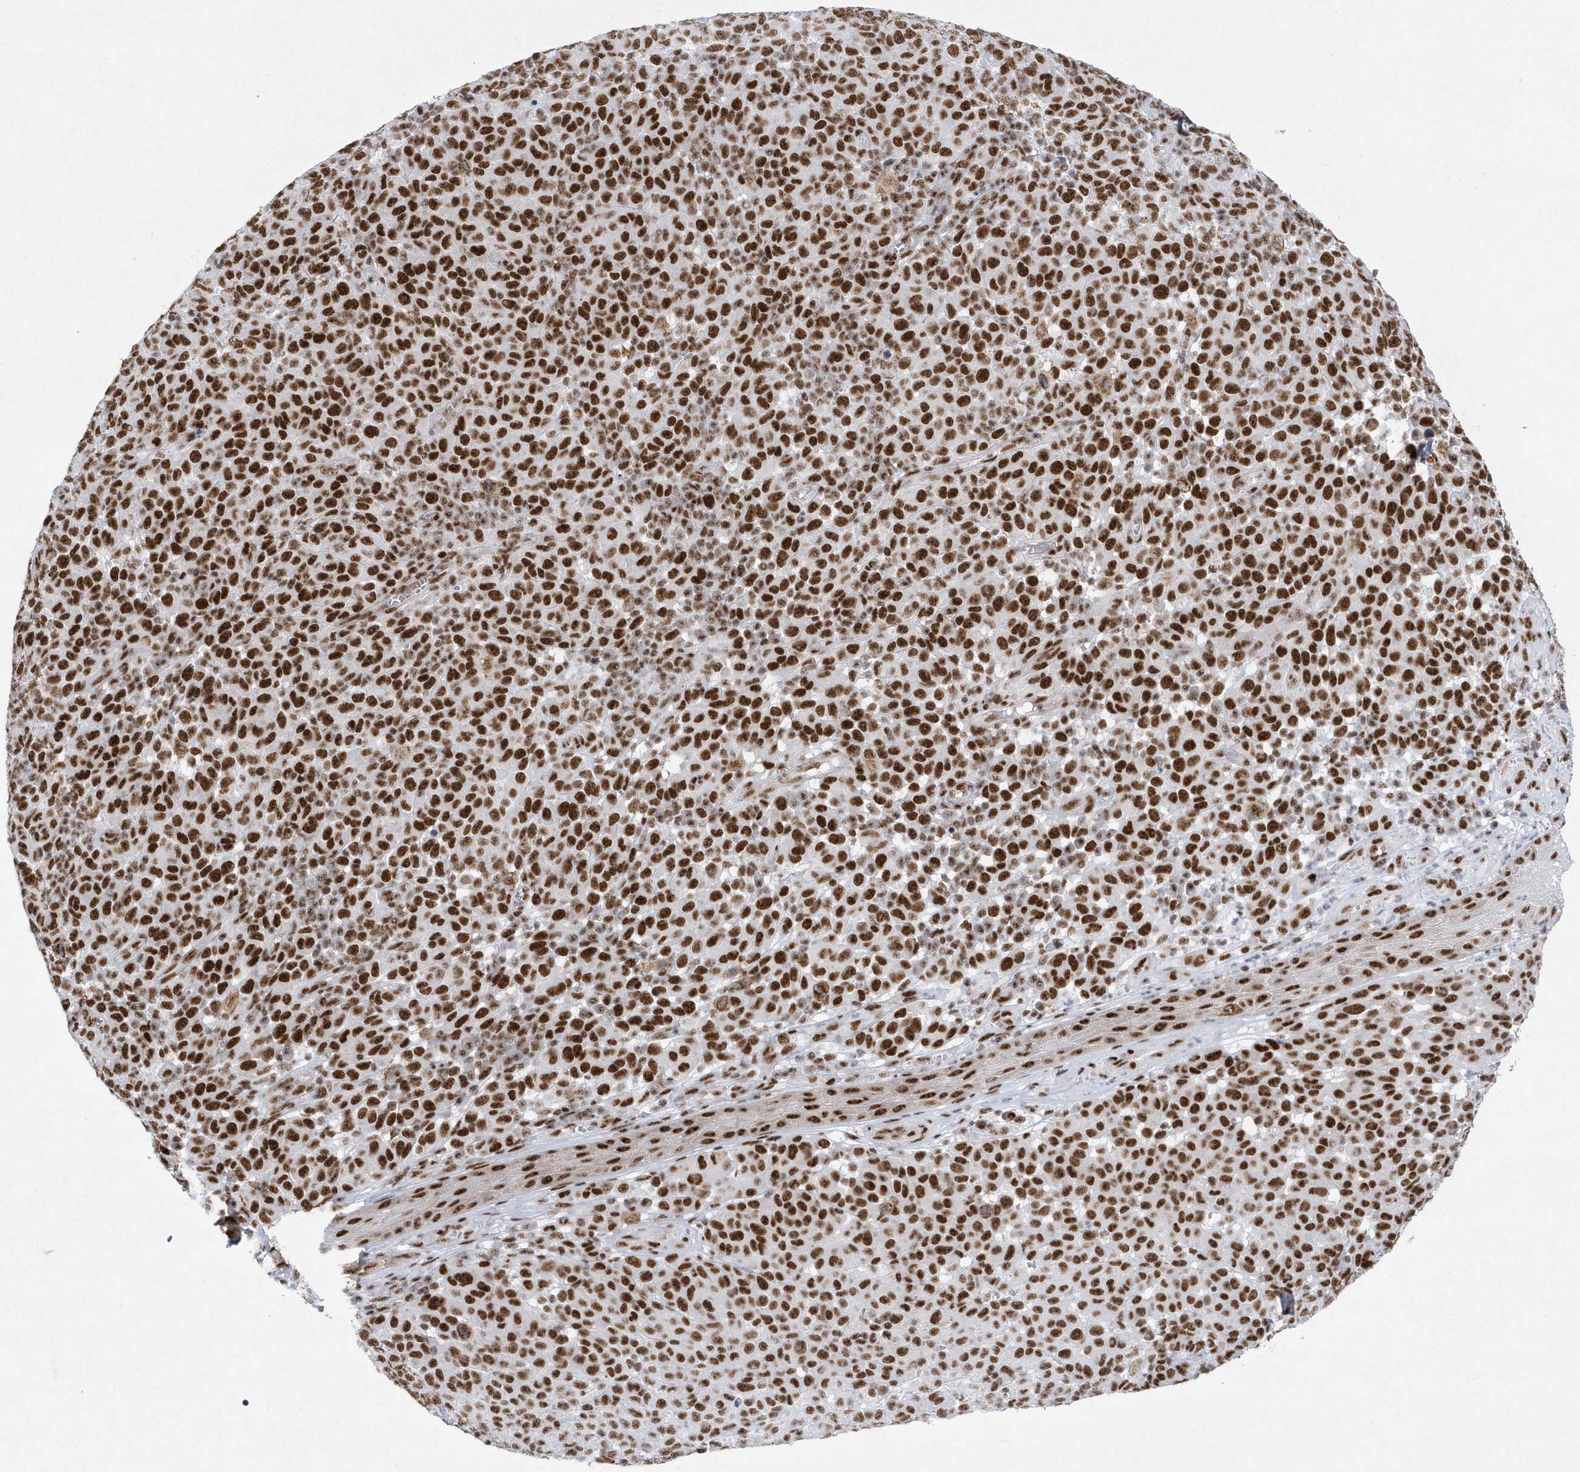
{"staining": {"intensity": "strong", "quantity": ">75%", "location": "nuclear"}, "tissue": "melanoma", "cell_type": "Tumor cells", "image_type": "cancer", "snomed": [{"axis": "morphology", "description": "Malignant melanoma, NOS"}, {"axis": "topography", "description": "Skin"}], "caption": "Melanoma stained with a brown dye displays strong nuclear positive expression in approximately >75% of tumor cells.", "gene": "DCLRE1A", "patient": {"sex": "male", "age": 49}}